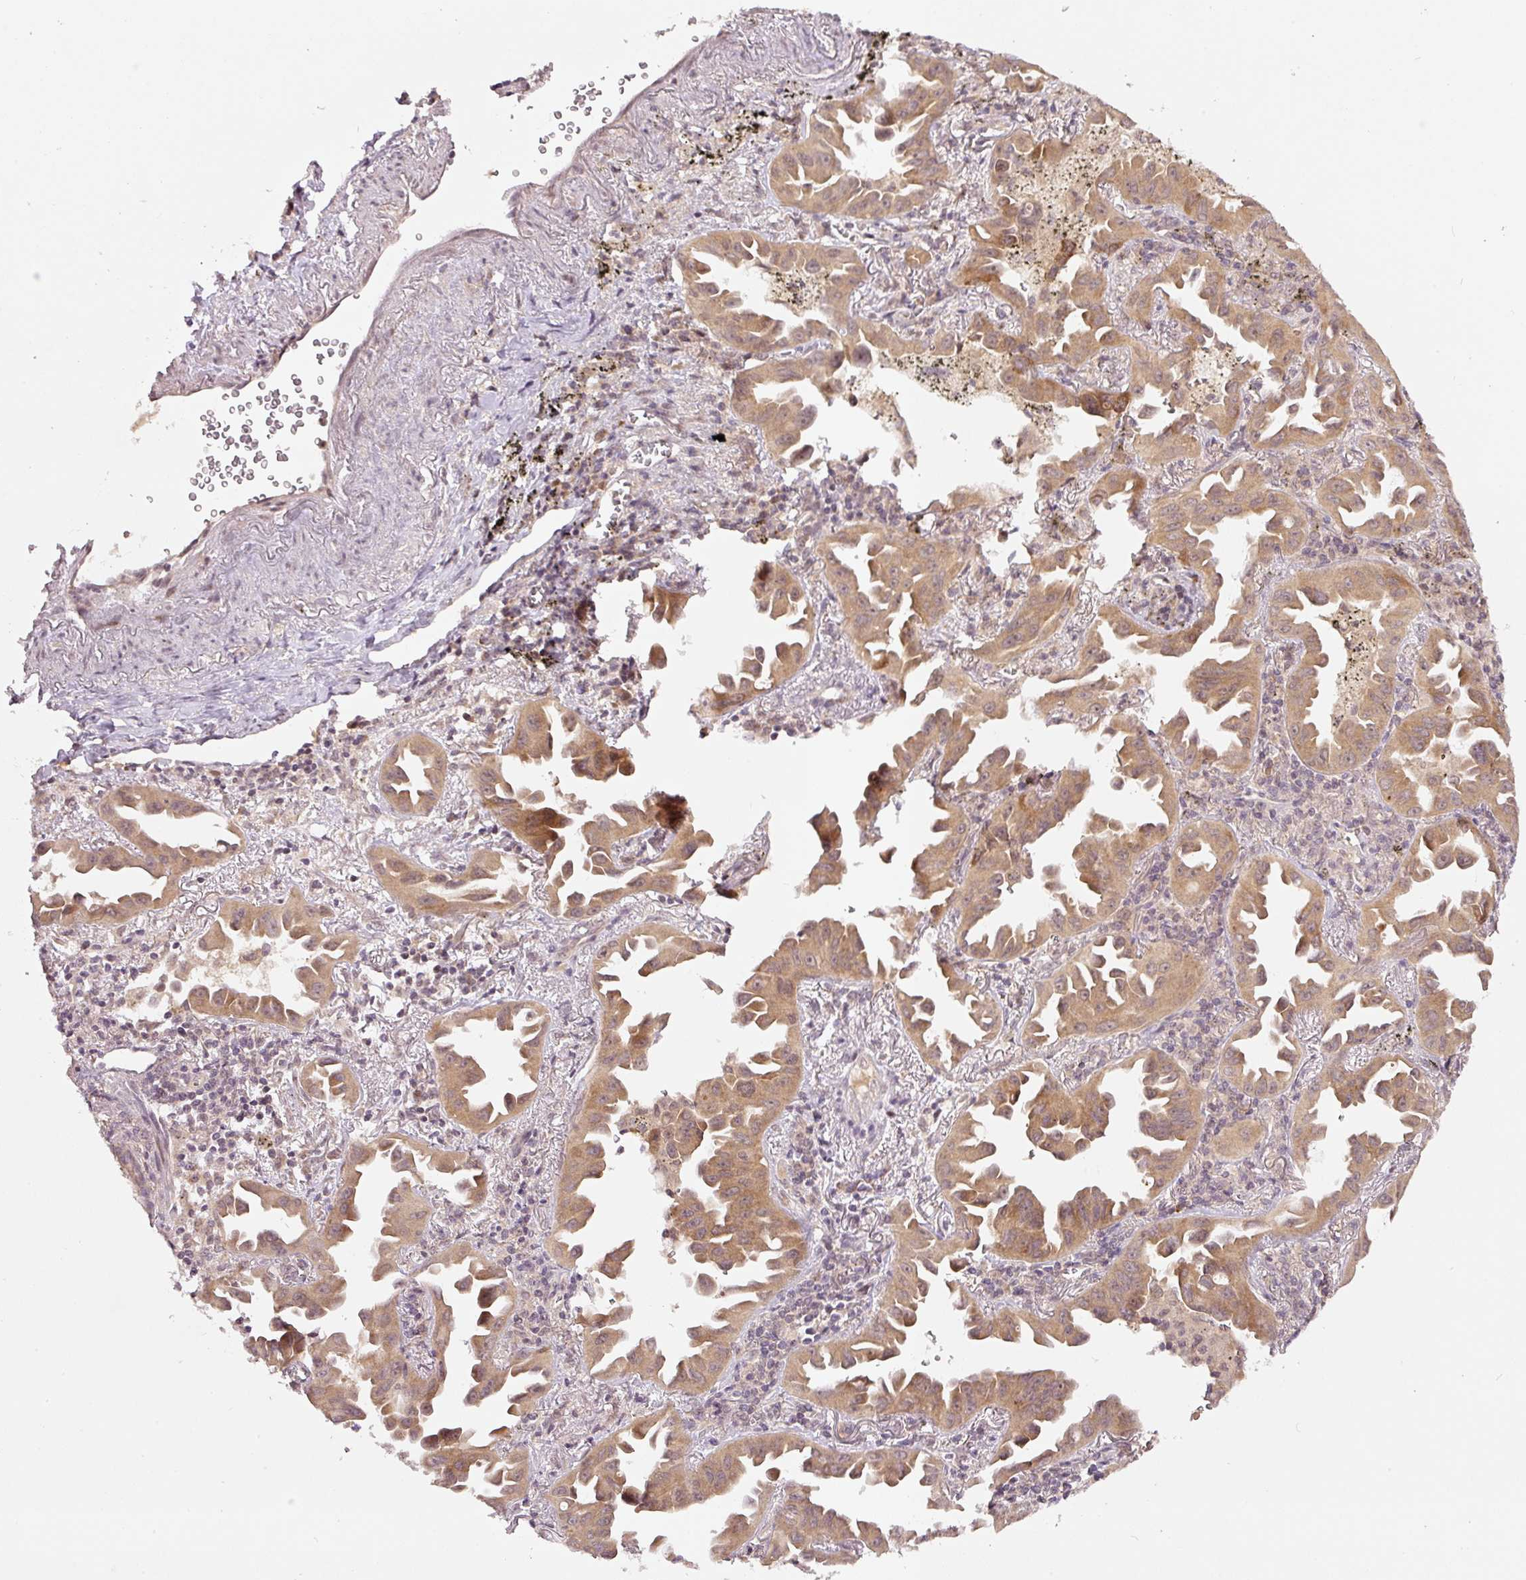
{"staining": {"intensity": "moderate", "quantity": ">75%", "location": "cytoplasmic/membranous"}, "tissue": "lung cancer", "cell_type": "Tumor cells", "image_type": "cancer", "snomed": [{"axis": "morphology", "description": "Adenocarcinoma, NOS"}, {"axis": "topography", "description": "Lung"}], "caption": "Immunohistochemical staining of human lung cancer (adenocarcinoma) shows medium levels of moderate cytoplasmic/membranous positivity in about >75% of tumor cells. The protein is shown in brown color, while the nuclei are stained blue.", "gene": "PCDHB1", "patient": {"sex": "male", "age": 68}}